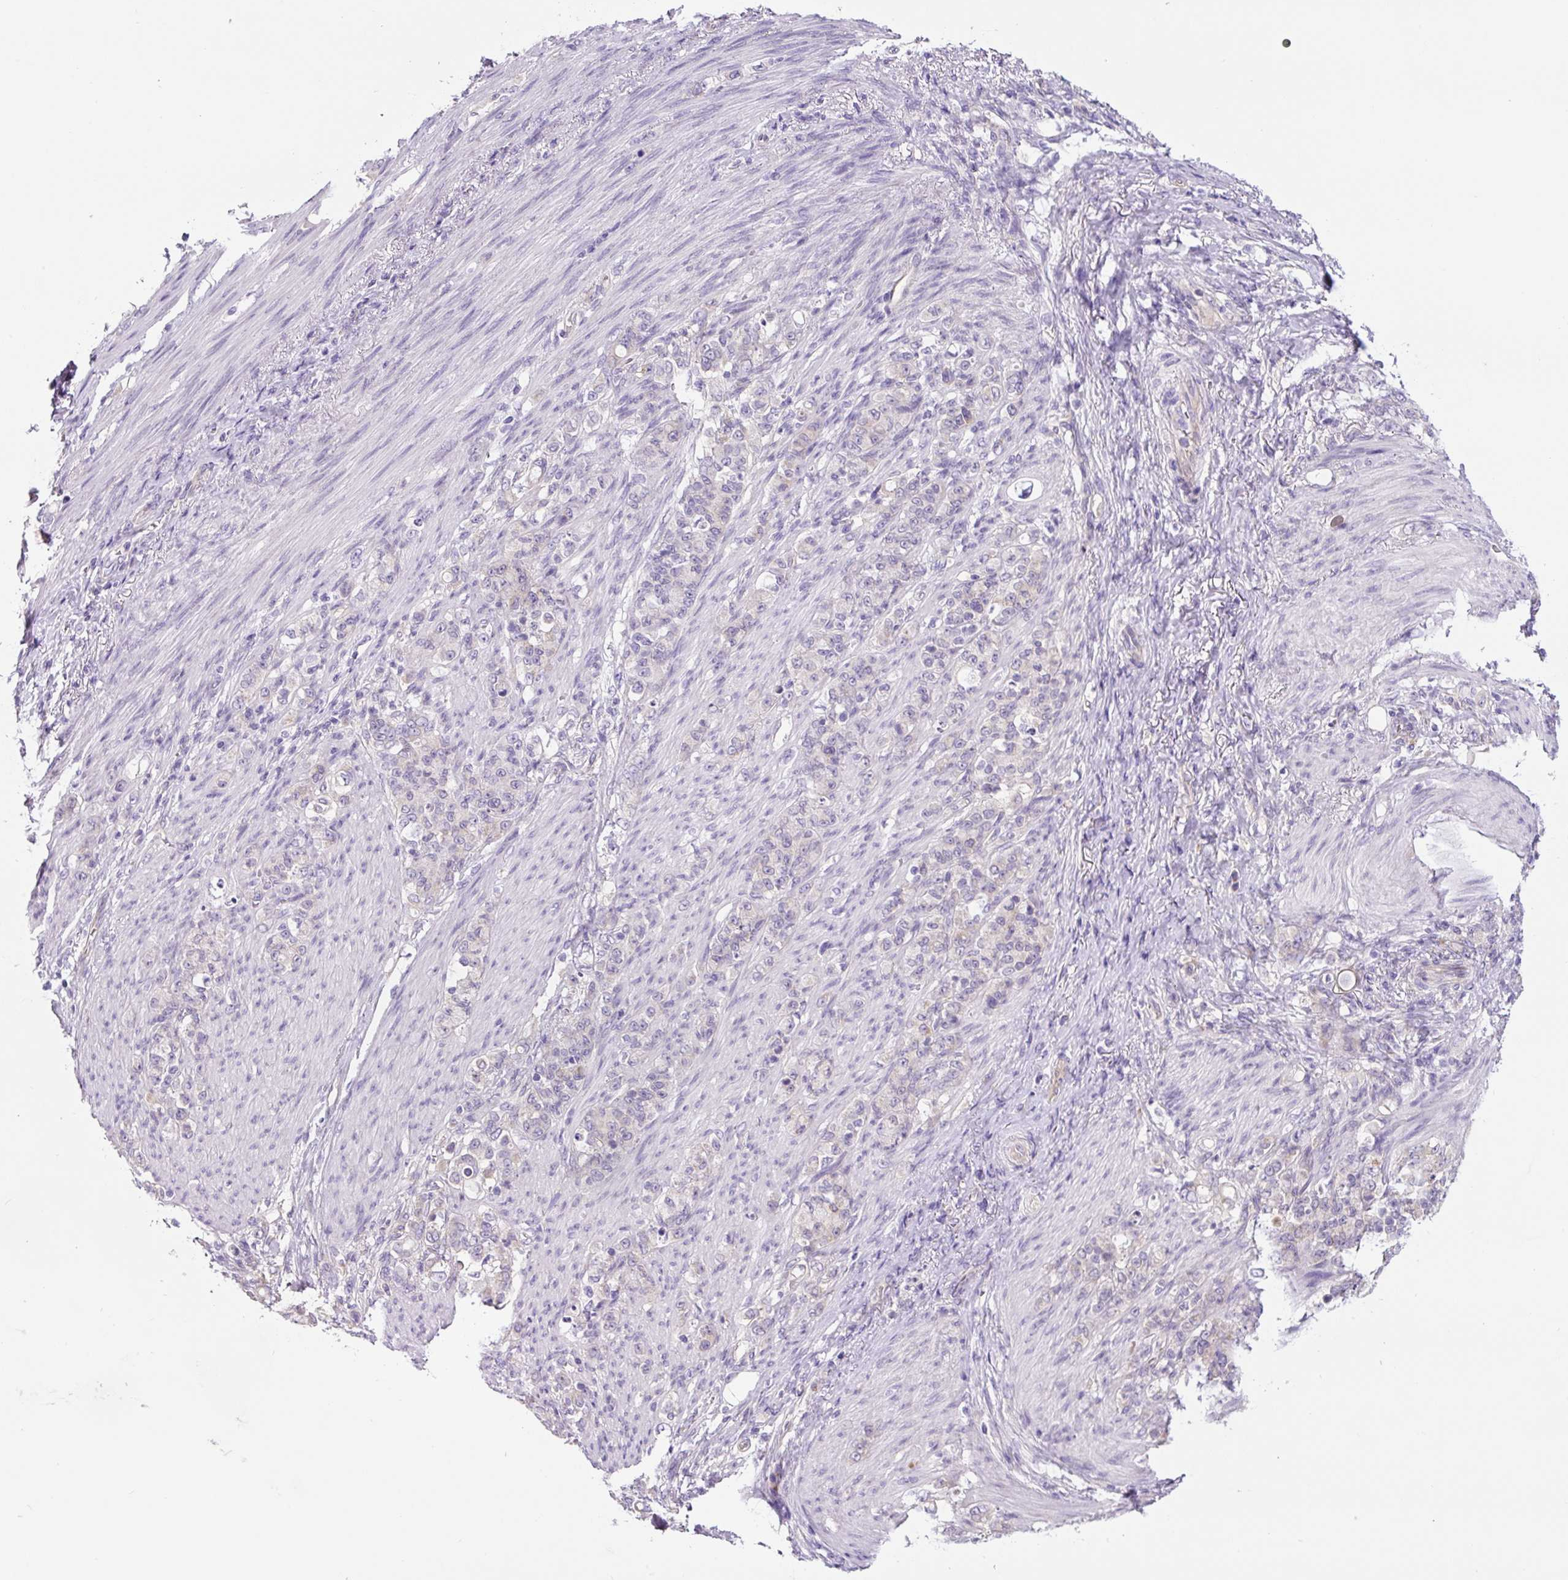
{"staining": {"intensity": "weak", "quantity": "25%-75%", "location": "cytoplasmic/membranous"}, "tissue": "stomach cancer", "cell_type": "Tumor cells", "image_type": "cancer", "snomed": [{"axis": "morphology", "description": "Adenocarcinoma, NOS"}, {"axis": "topography", "description": "Stomach"}], "caption": "Immunohistochemistry (IHC) histopathology image of neoplastic tissue: stomach cancer stained using immunohistochemistry (IHC) displays low levels of weak protein expression localized specifically in the cytoplasmic/membranous of tumor cells, appearing as a cytoplasmic/membranous brown color.", "gene": "GORASP1", "patient": {"sex": "female", "age": 79}}